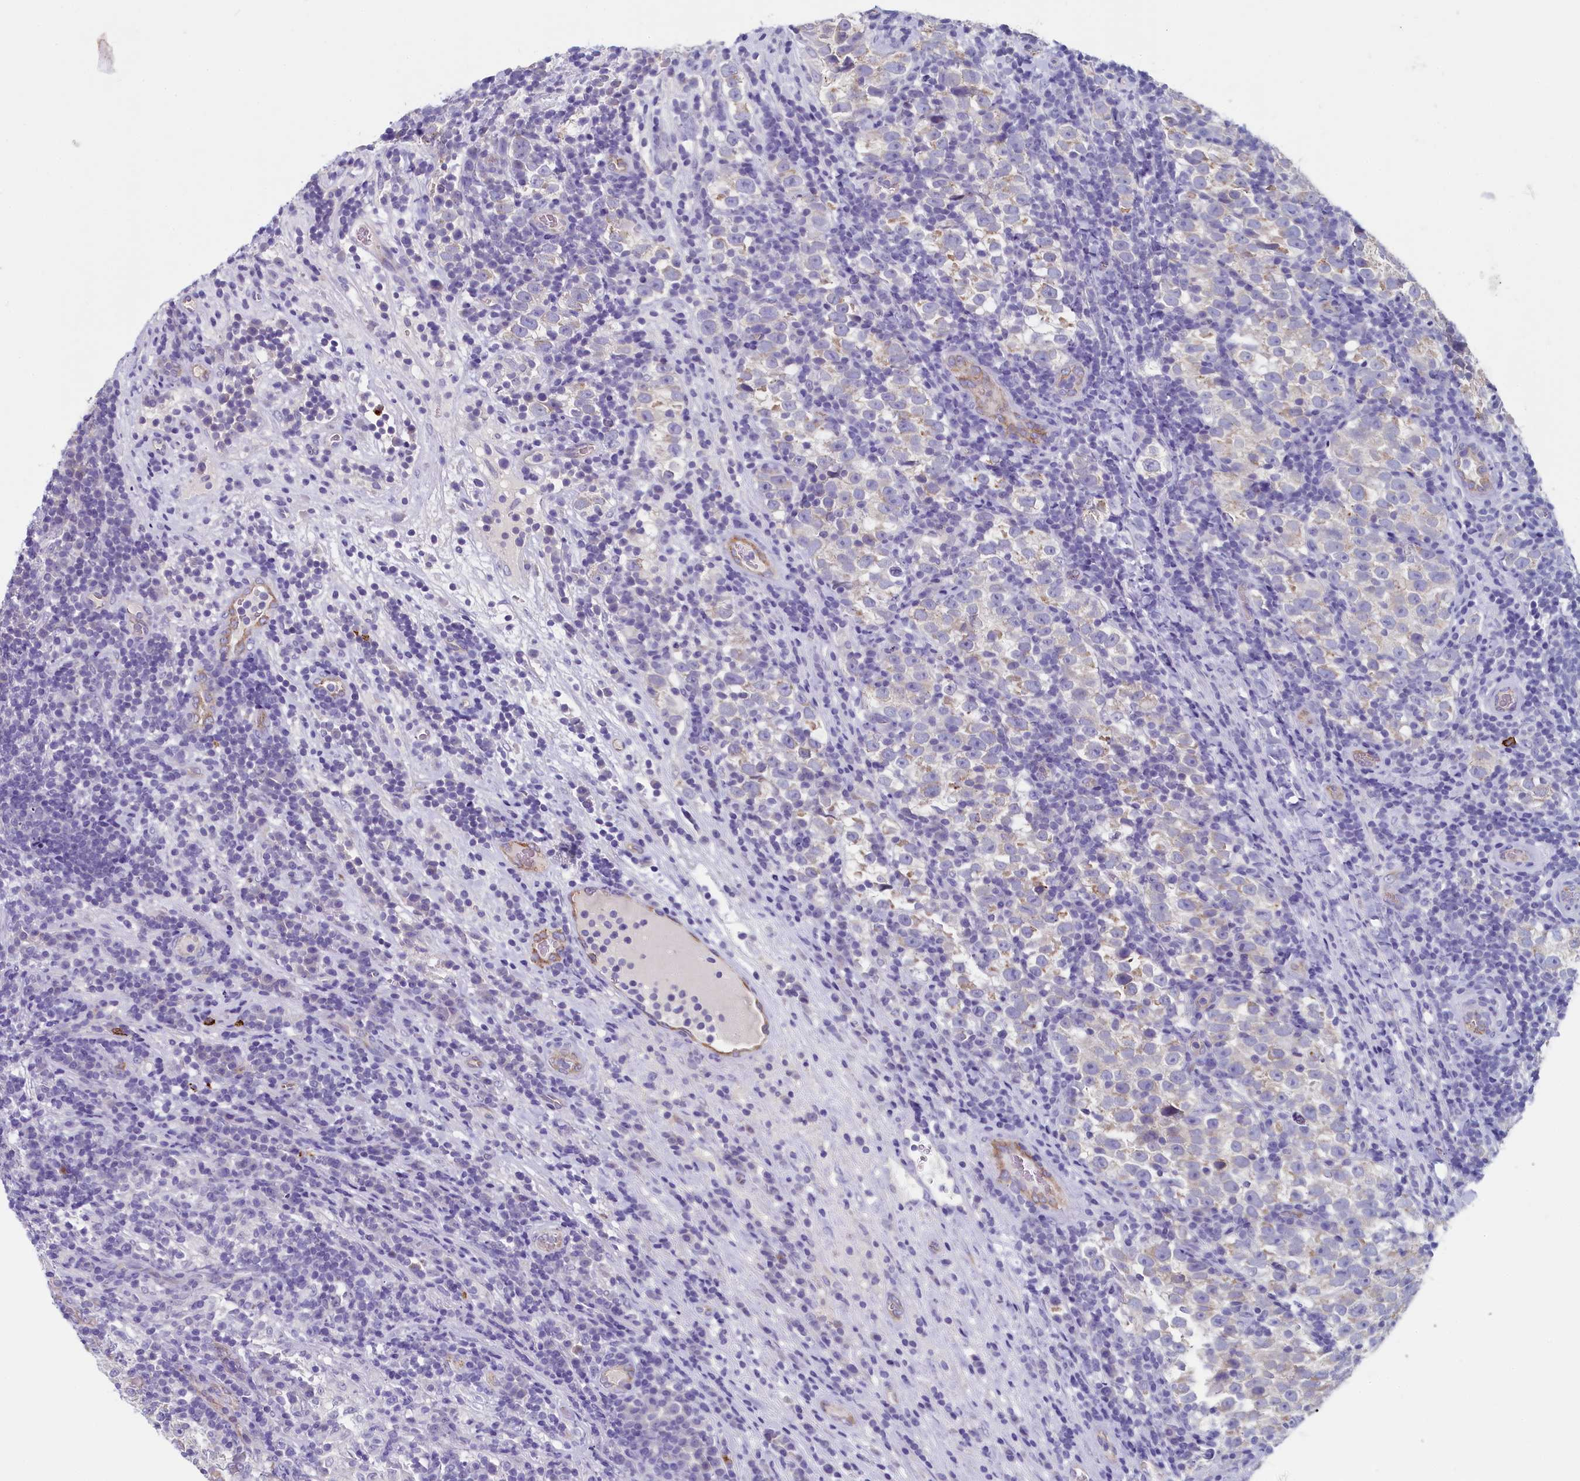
{"staining": {"intensity": "weak", "quantity": "<25%", "location": "cytoplasmic/membranous"}, "tissue": "testis cancer", "cell_type": "Tumor cells", "image_type": "cancer", "snomed": [{"axis": "morphology", "description": "Normal tissue, NOS"}, {"axis": "morphology", "description": "Seminoma, NOS"}, {"axis": "topography", "description": "Testis"}], "caption": "This is an immunohistochemistry photomicrograph of testis seminoma. There is no positivity in tumor cells.", "gene": "INSC", "patient": {"sex": "male", "age": 43}}